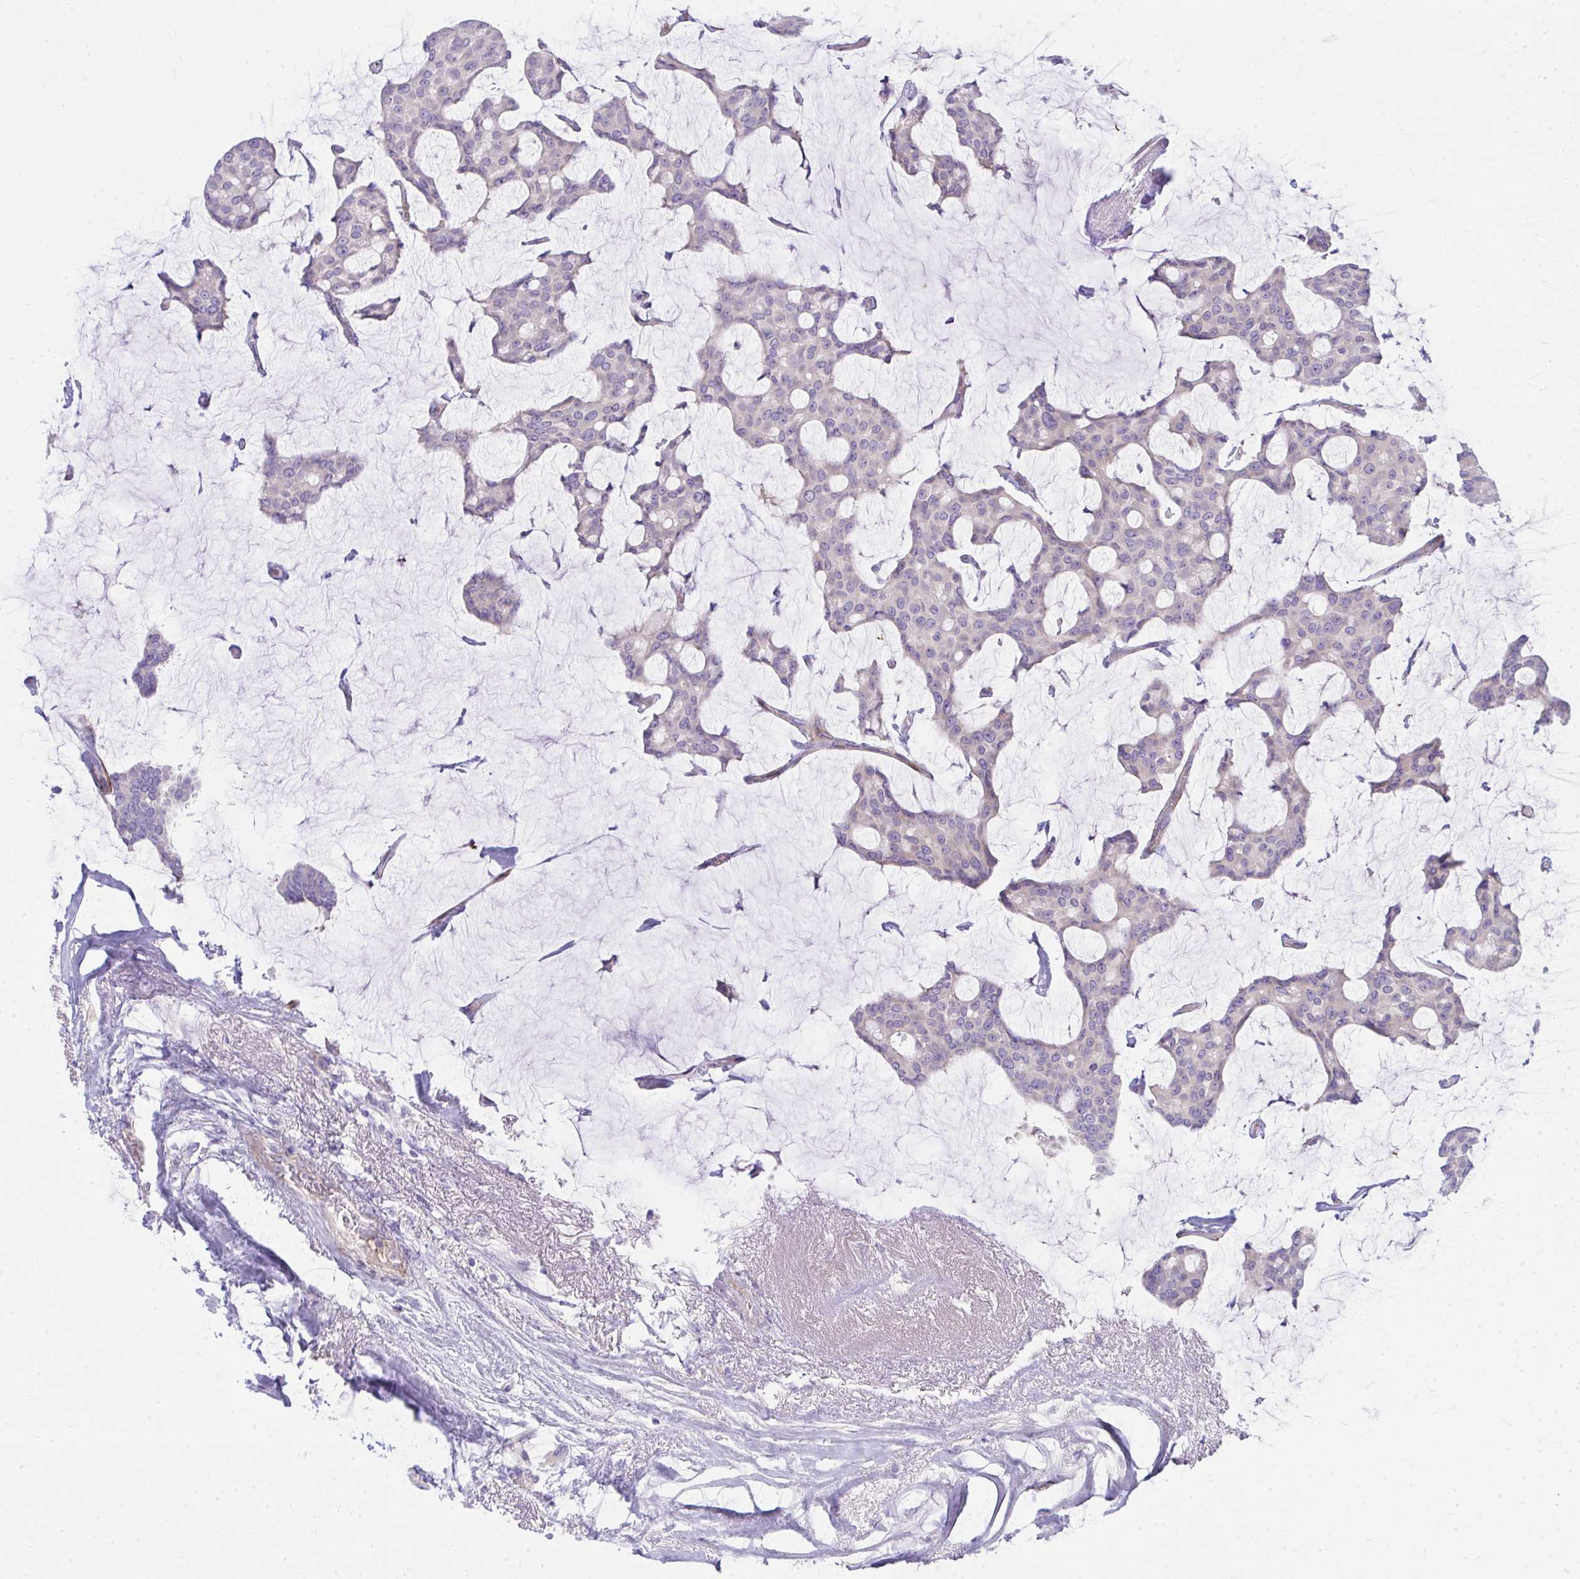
{"staining": {"intensity": "negative", "quantity": "none", "location": "none"}, "tissue": "breast cancer", "cell_type": "Tumor cells", "image_type": "cancer", "snomed": [{"axis": "morphology", "description": "Duct carcinoma"}, {"axis": "topography", "description": "Breast"}], "caption": "This is an IHC photomicrograph of breast cancer (infiltrating ductal carcinoma). There is no staining in tumor cells.", "gene": "LRRC36", "patient": {"sex": "female", "age": 91}}